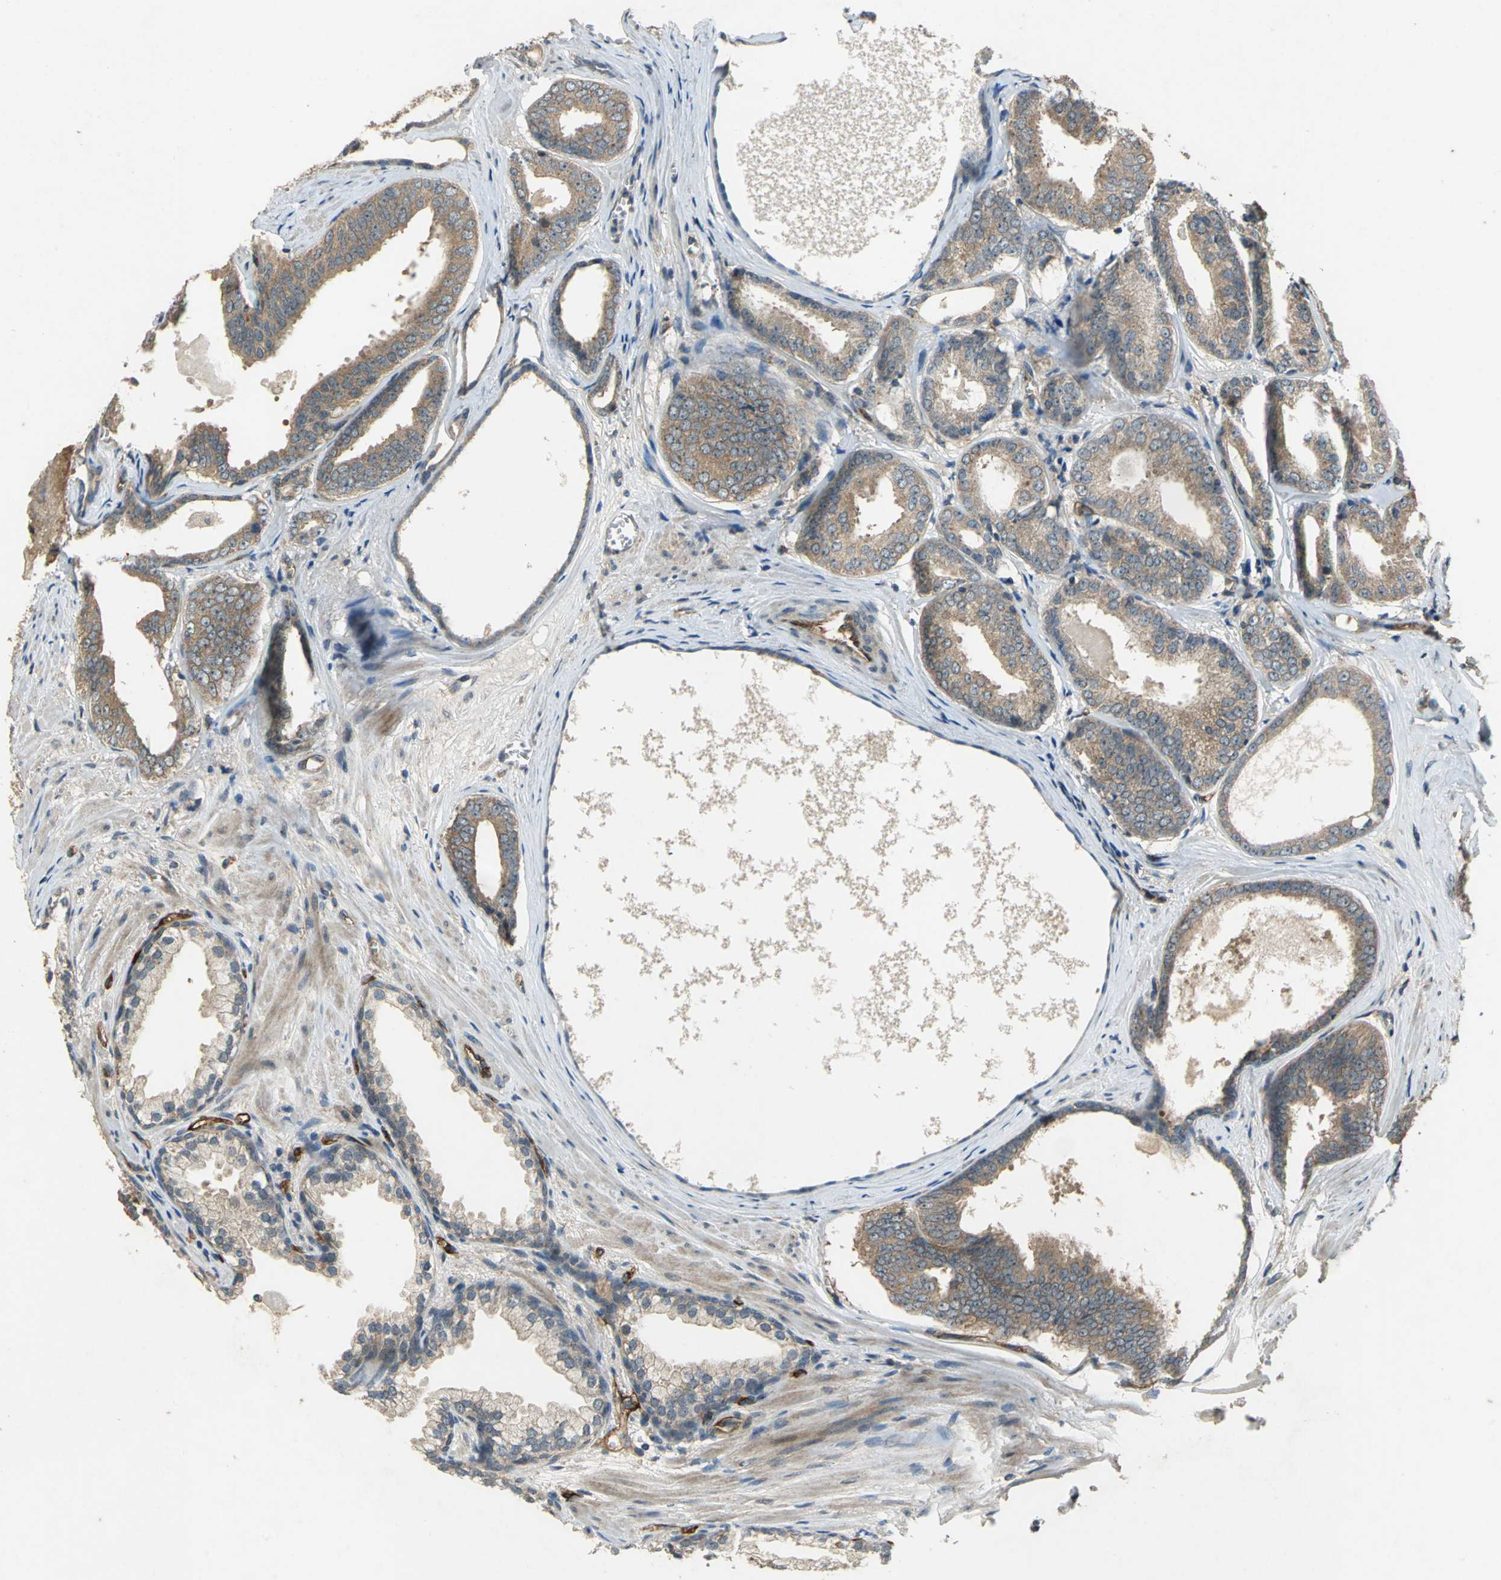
{"staining": {"intensity": "moderate", "quantity": ">75%", "location": "cytoplasmic/membranous"}, "tissue": "prostate cancer", "cell_type": "Tumor cells", "image_type": "cancer", "snomed": [{"axis": "morphology", "description": "Adenocarcinoma, Medium grade"}, {"axis": "topography", "description": "Prostate"}], "caption": "Medium-grade adenocarcinoma (prostate) stained for a protein (brown) shows moderate cytoplasmic/membranous positive expression in about >75% of tumor cells.", "gene": "EMCN", "patient": {"sex": "male", "age": 79}}